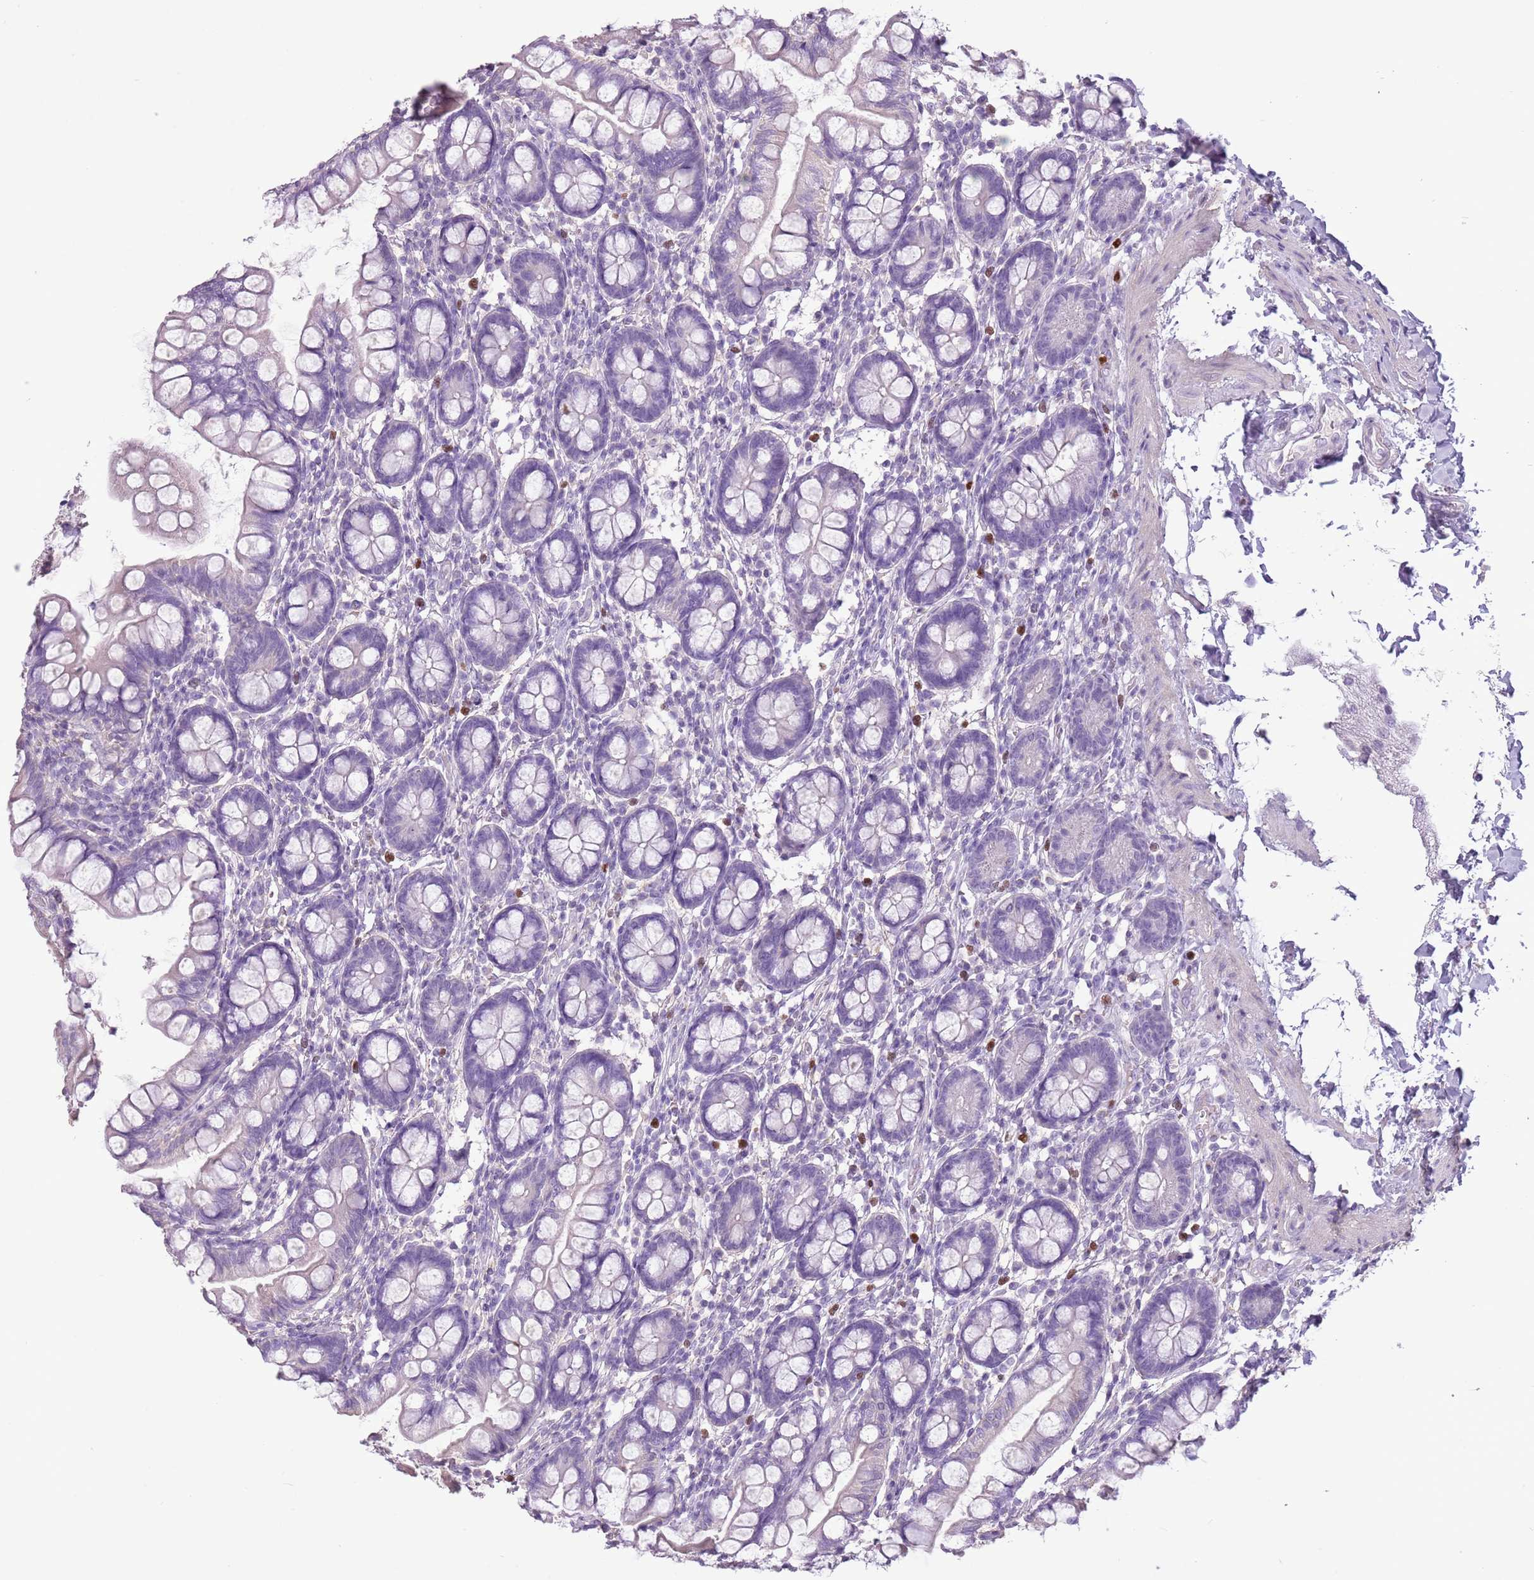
{"staining": {"intensity": "negative", "quantity": "none", "location": "none"}, "tissue": "small intestine", "cell_type": "Glandular cells", "image_type": "normal", "snomed": [{"axis": "morphology", "description": "Normal tissue, NOS"}, {"axis": "topography", "description": "Small intestine"}], "caption": "This is a photomicrograph of immunohistochemistry (IHC) staining of normal small intestine, which shows no positivity in glandular cells. (Brightfield microscopy of DAB immunohistochemistry (IHC) at high magnification).", "gene": "CELF6", "patient": {"sex": "female", "age": 84}}